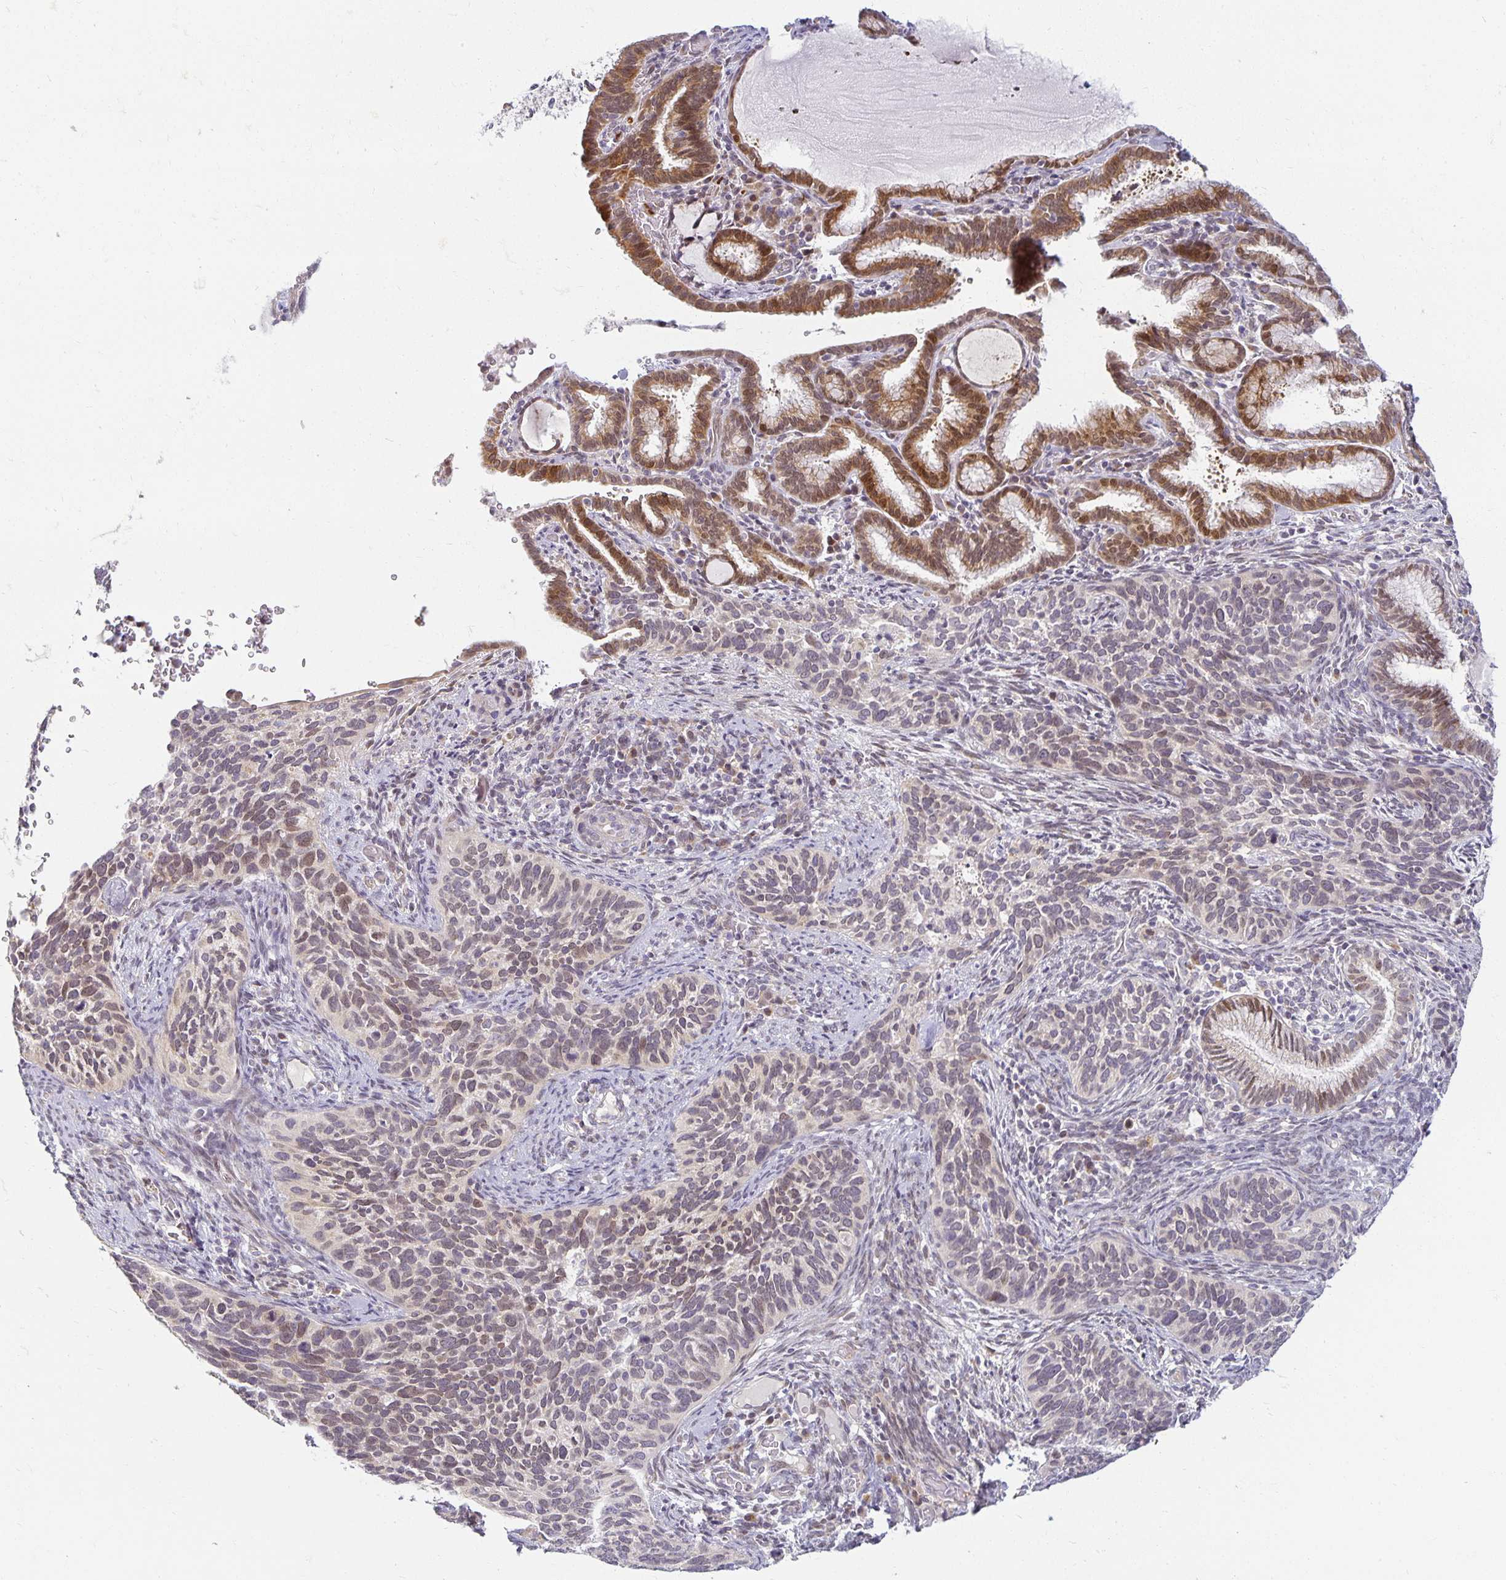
{"staining": {"intensity": "weak", "quantity": "25%-75%", "location": "nuclear"}, "tissue": "cervical cancer", "cell_type": "Tumor cells", "image_type": "cancer", "snomed": [{"axis": "morphology", "description": "Squamous cell carcinoma, NOS"}, {"axis": "topography", "description": "Cervix"}], "caption": "Human cervical cancer stained with a protein marker exhibits weak staining in tumor cells.", "gene": "EHF", "patient": {"sex": "female", "age": 51}}